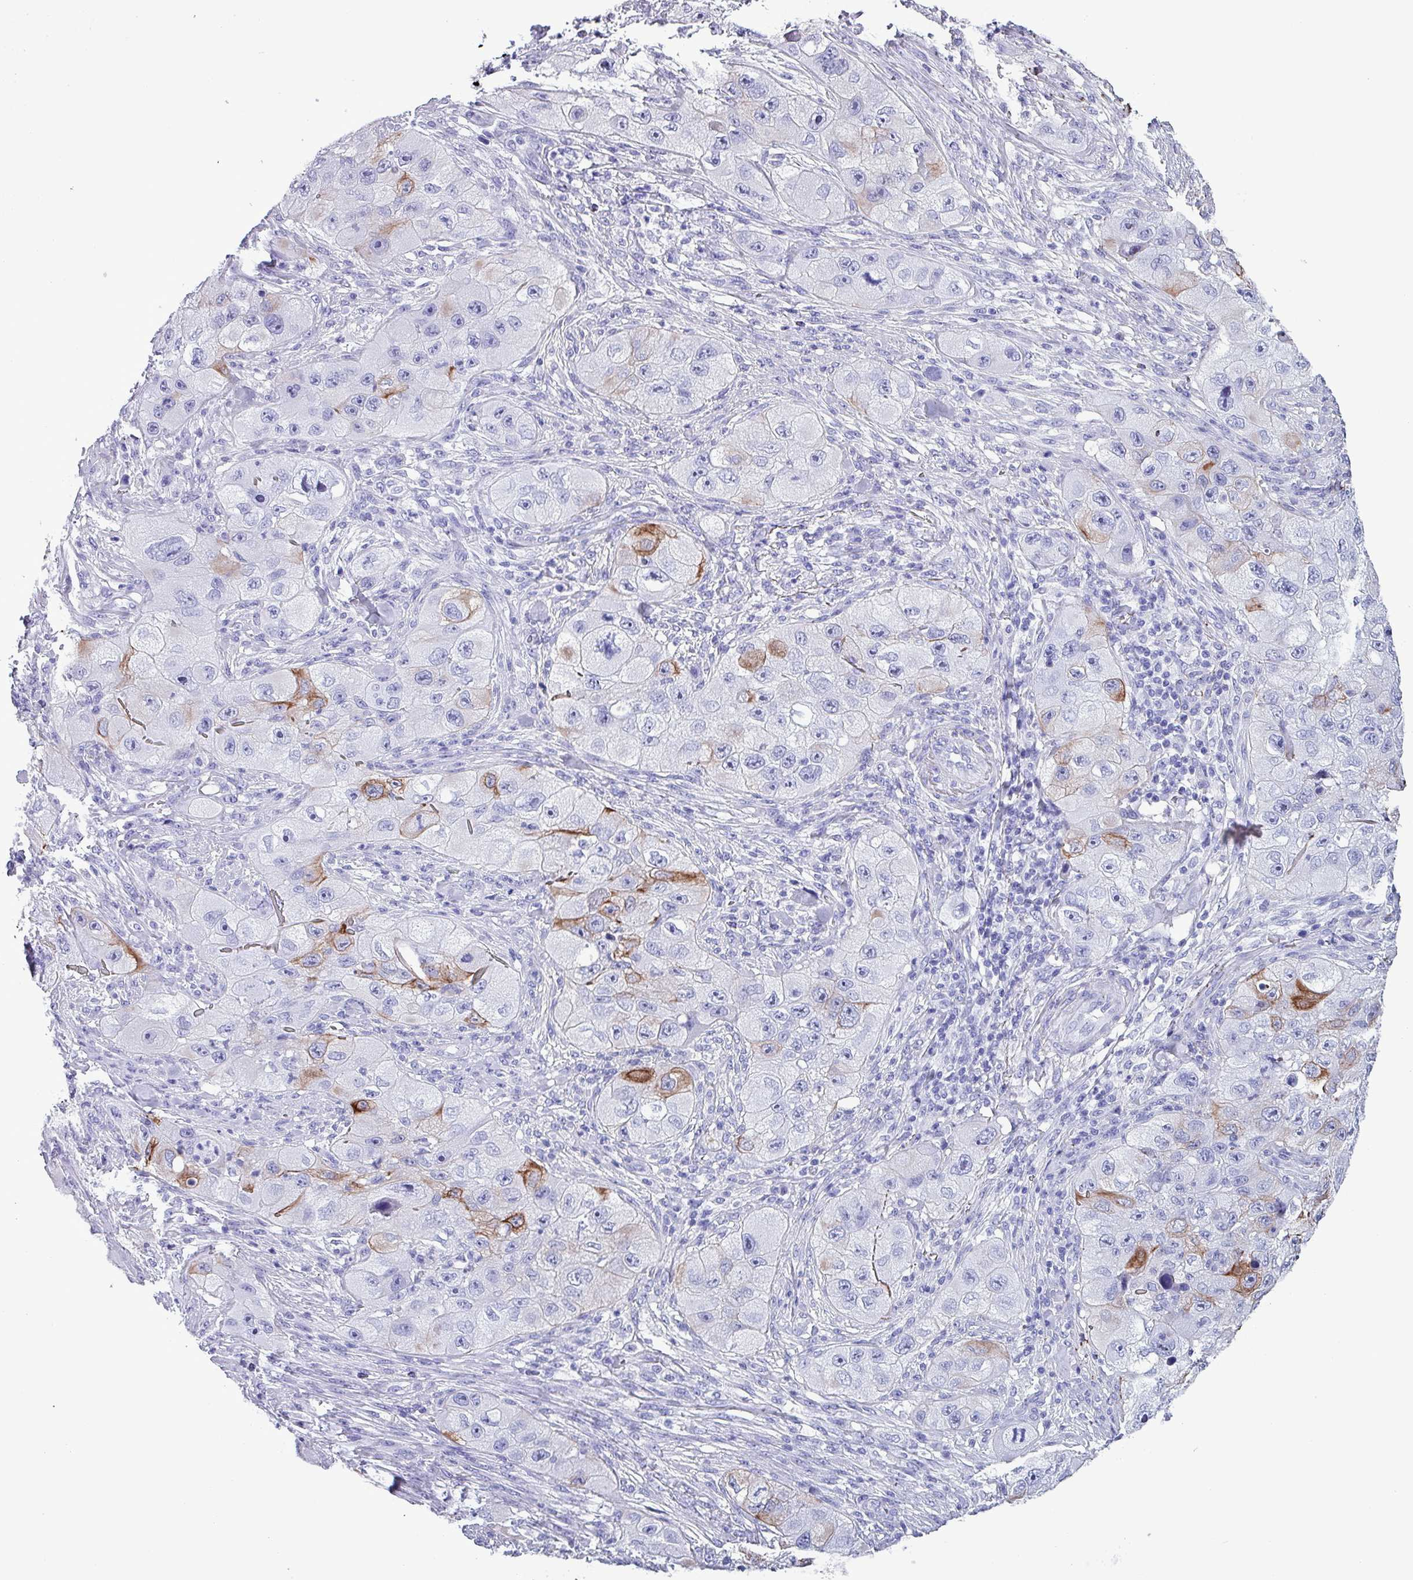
{"staining": {"intensity": "moderate", "quantity": "<25%", "location": "cytoplasmic/membranous"}, "tissue": "skin cancer", "cell_type": "Tumor cells", "image_type": "cancer", "snomed": [{"axis": "morphology", "description": "Squamous cell carcinoma, NOS"}, {"axis": "topography", "description": "Skin"}, {"axis": "topography", "description": "Subcutis"}], "caption": "Skin cancer was stained to show a protein in brown. There is low levels of moderate cytoplasmic/membranous staining in approximately <25% of tumor cells. The staining is performed using DAB brown chromogen to label protein expression. The nuclei are counter-stained blue using hematoxylin.", "gene": "KRT6C", "patient": {"sex": "male", "age": 73}}